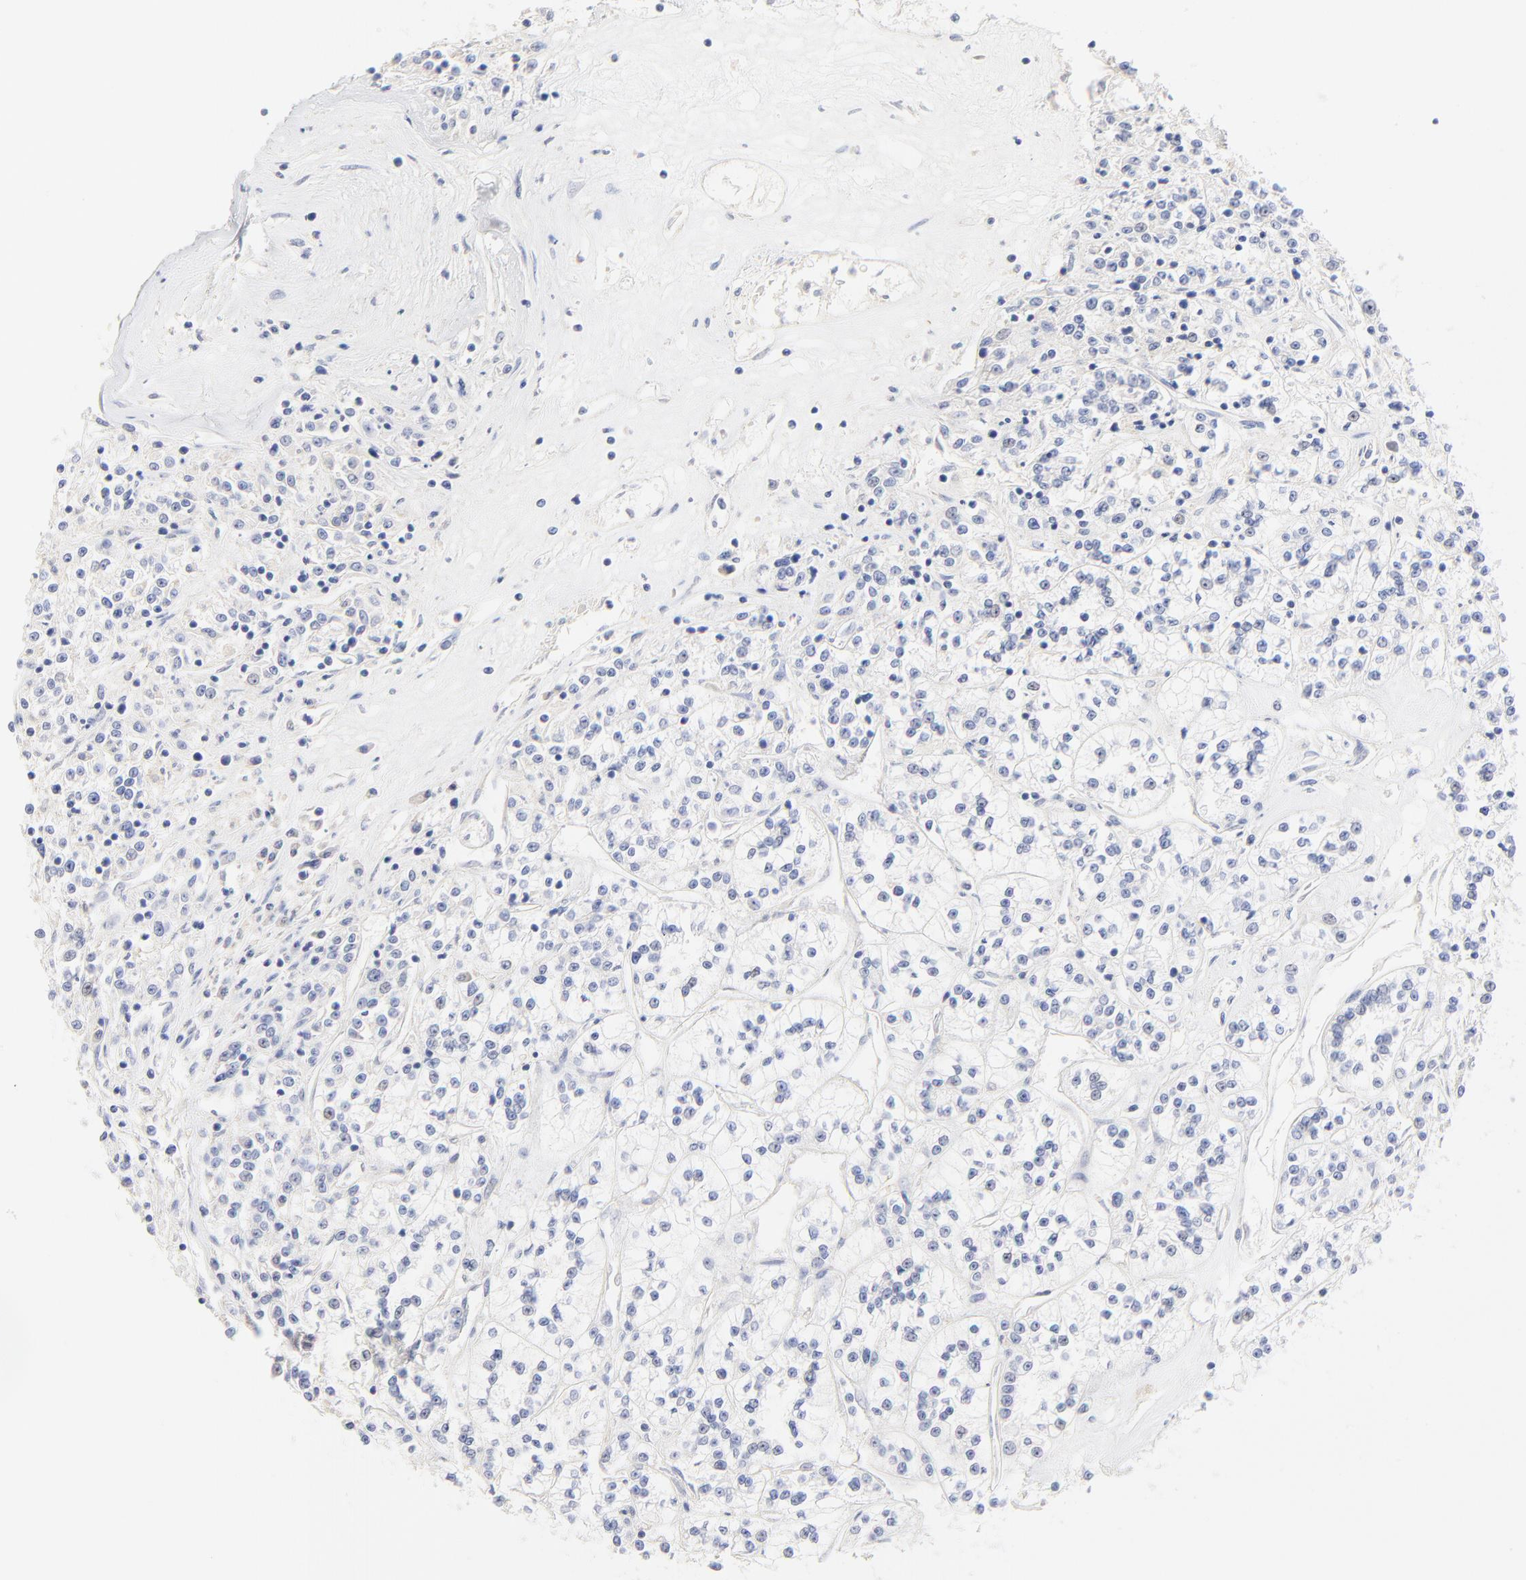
{"staining": {"intensity": "negative", "quantity": "none", "location": "none"}, "tissue": "renal cancer", "cell_type": "Tumor cells", "image_type": "cancer", "snomed": [{"axis": "morphology", "description": "Adenocarcinoma, NOS"}, {"axis": "topography", "description": "Kidney"}], "caption": "Image shows no significant protein expression in tumor cells of renal cancer (adenocarcinoma).", "gene": "SULT4A1", "patient": {"sex": "female", "age": 76}}